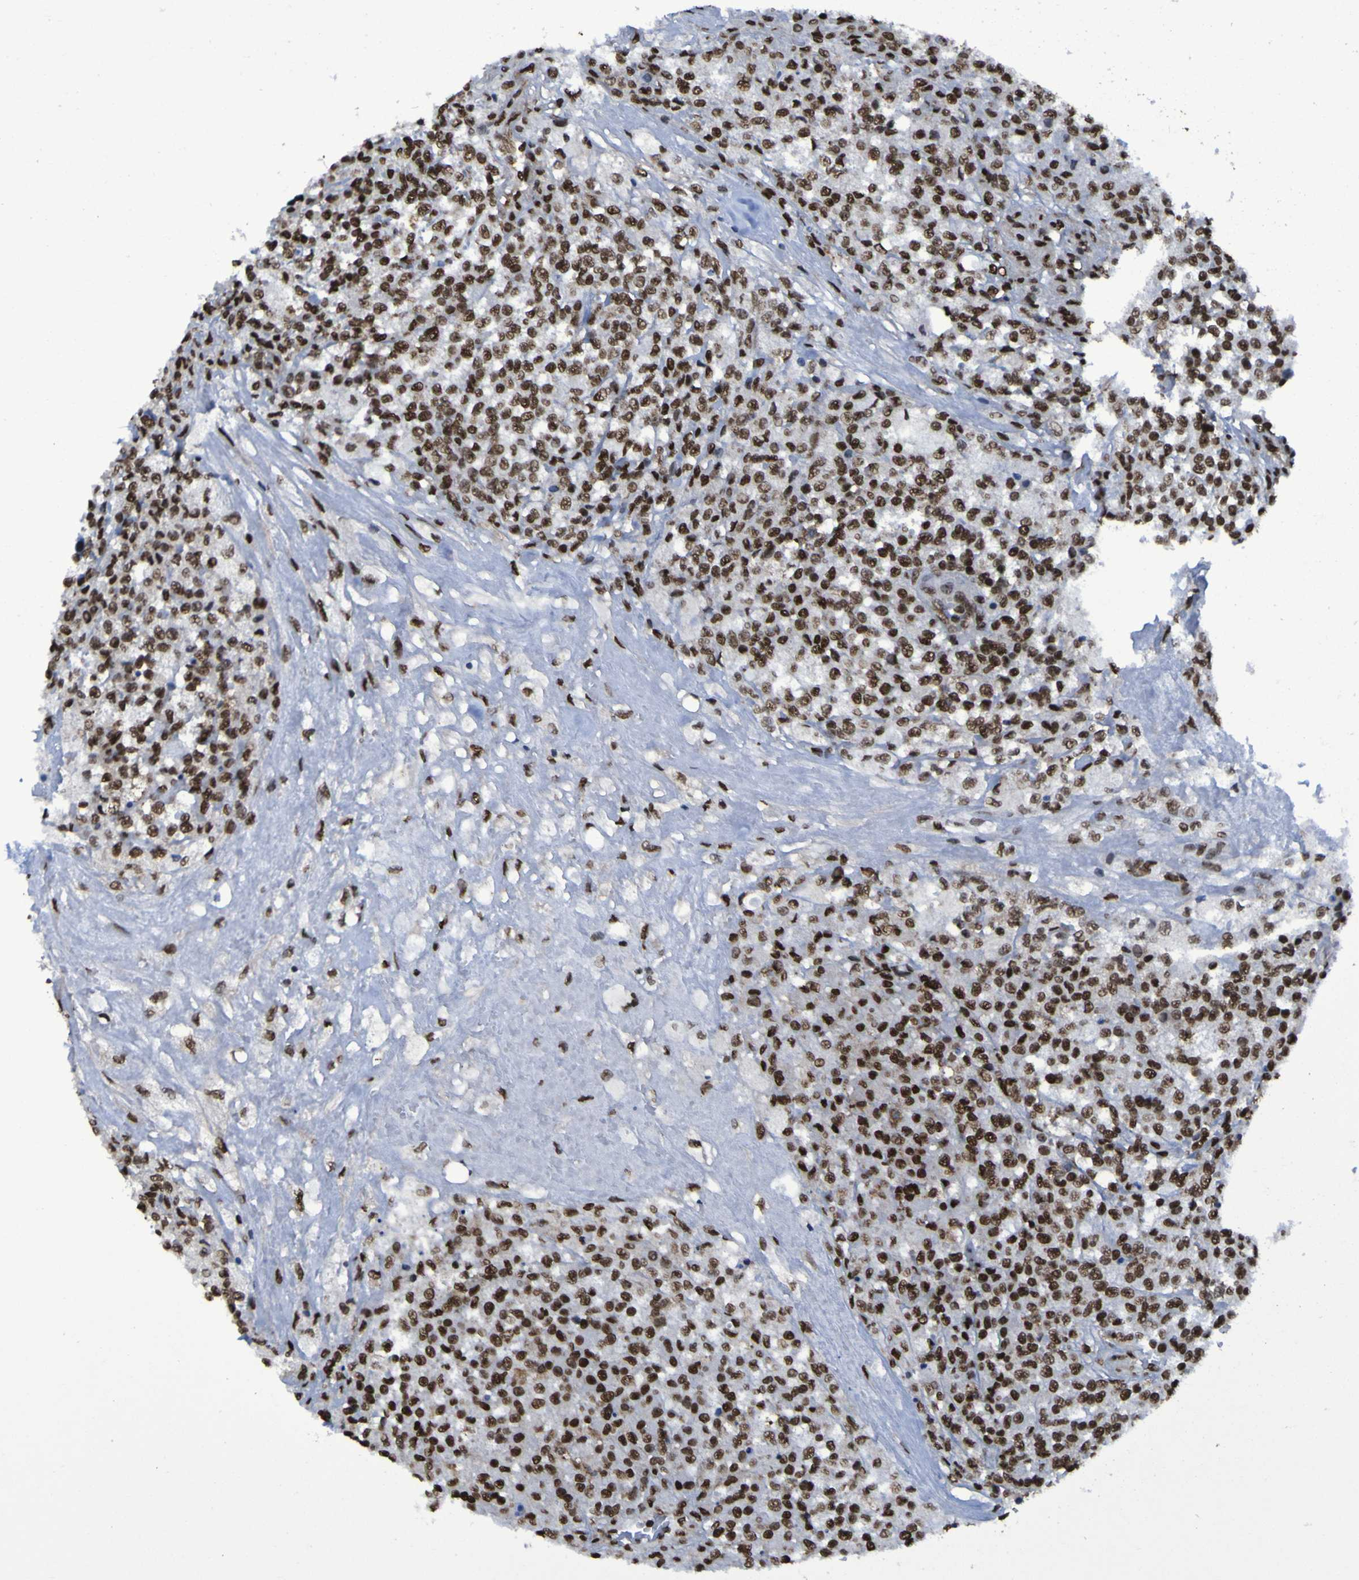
{"staining": {"intensity": "strong", "quantity": ">75%", "location": "nuclear"}, "tissue": "testis cancer", "cell_type": "Tumor cells", "image_type": "cancer", "snomed": [{"axis": "morphology", "description": "Seminoma, NOS"}, {"axis": "topography", "description": "Testis"}], "caption": "The micrograph displays staining of seminoma (testis), revealing strong nuclear protein positivity (brown color) within tumor cells.", "gene": "HNRNPR", "patient": {"sex": "male", "age": 59}}